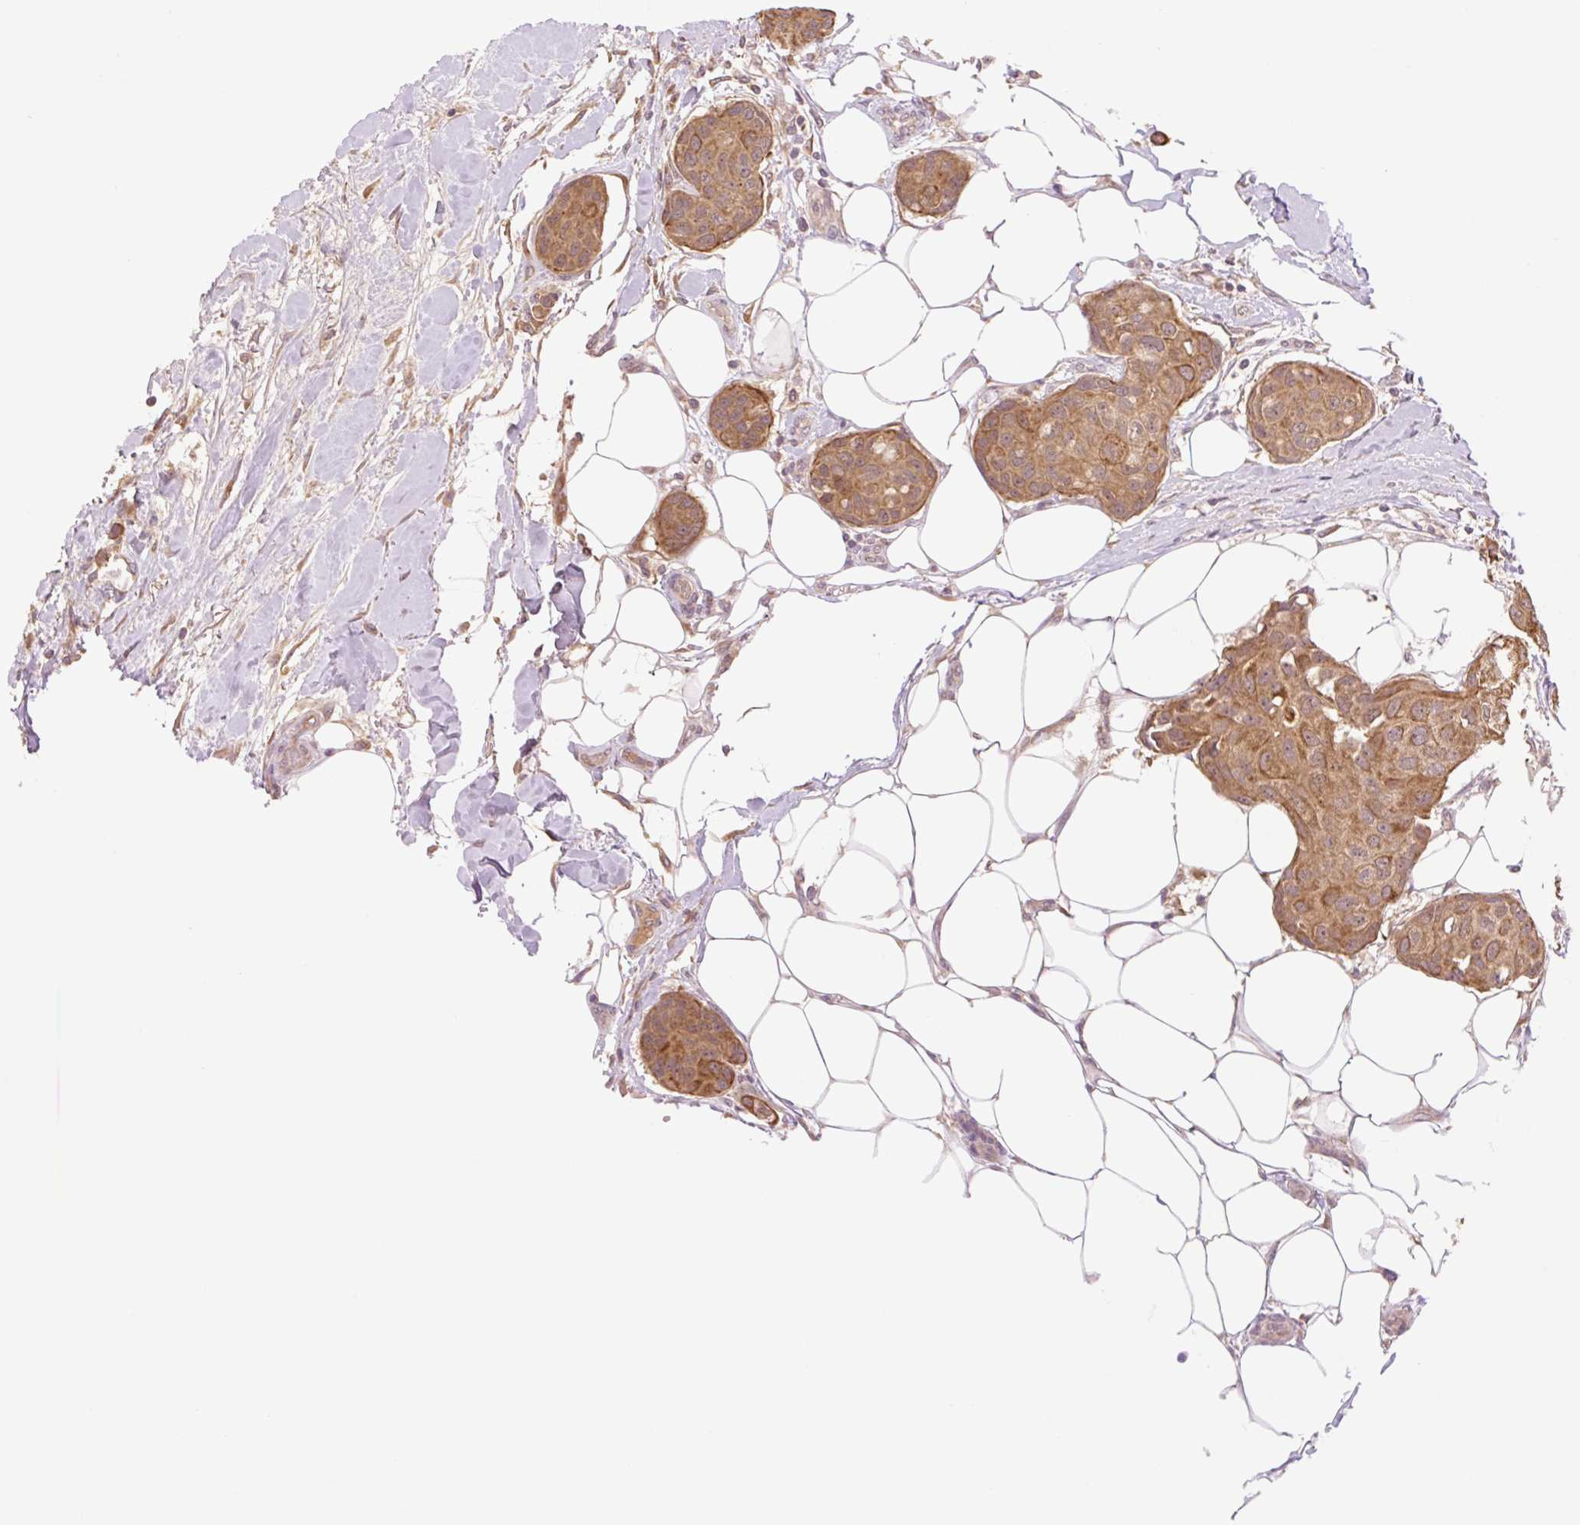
{"staining": {"intensity": "moderate", "quantity": ">75%", "location": "cytoplasmic/membranous"}, "tissue": "breast cancer", "cell_type": "Tumor cells", "image_type": "cancer", "snomed": [{"axis": "morphology", "description": "Duct carcinoma"}, {"axis": "topography", "description": "Breast"}, {"axis": "topography", "description": "Lymph node"}], "caption": "Immunohistochemical staining of human breast cancer reveals medium levels of moderate cytoplasmic/membranous protein positivity in about >75% of tumor cells.", "gene": "YJU2B", "patient": {"sex": "female", "age": 80}}